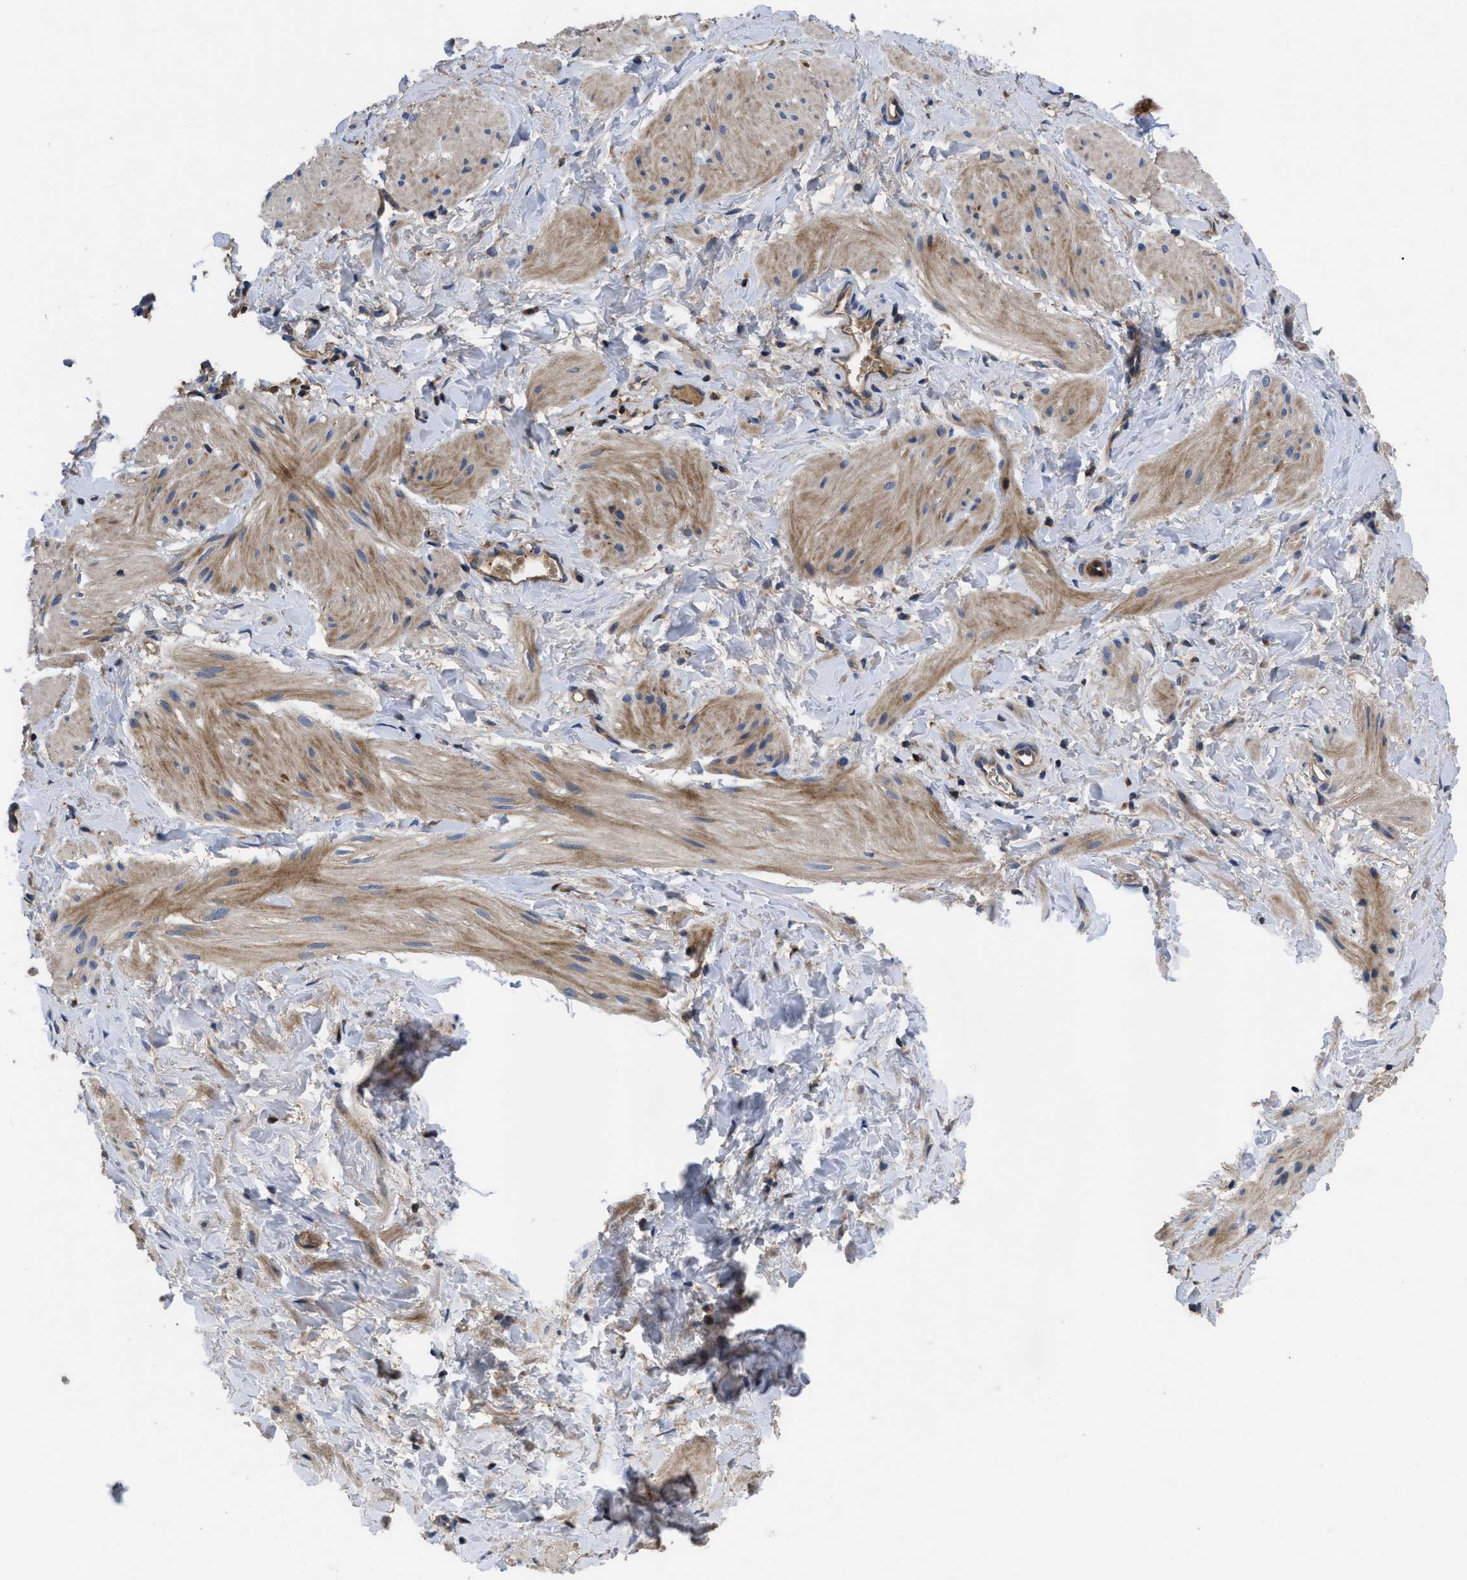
{"staining": {"intensity": "moderate", "quantity": "25%-75%", "location": "cytoplasmic/membranous"}, "tissue": "smooth muscle", "cell_type": "Smooth muscle cells", "image_type": "normal", "snomed": [{"axis": "morphology", "description": "Normal tissue, NOS"}, {"axis": "topography", "description": "Smooth muscle"}], "caption": "Brown immunohistochemical staining in normal human smooth muscle demonstrates moderate cytoplasmic/membranous positivity in about 25%-75% of smooth muscle cells. The staining is performed using DAB (3,3'-diaminobenzidine) brown chromogen to label protein expression. The nuclei are counter-stained blue using hematoxylin.", "gene": "YBEY", "patient": {"sex": "male", "age": 16}}